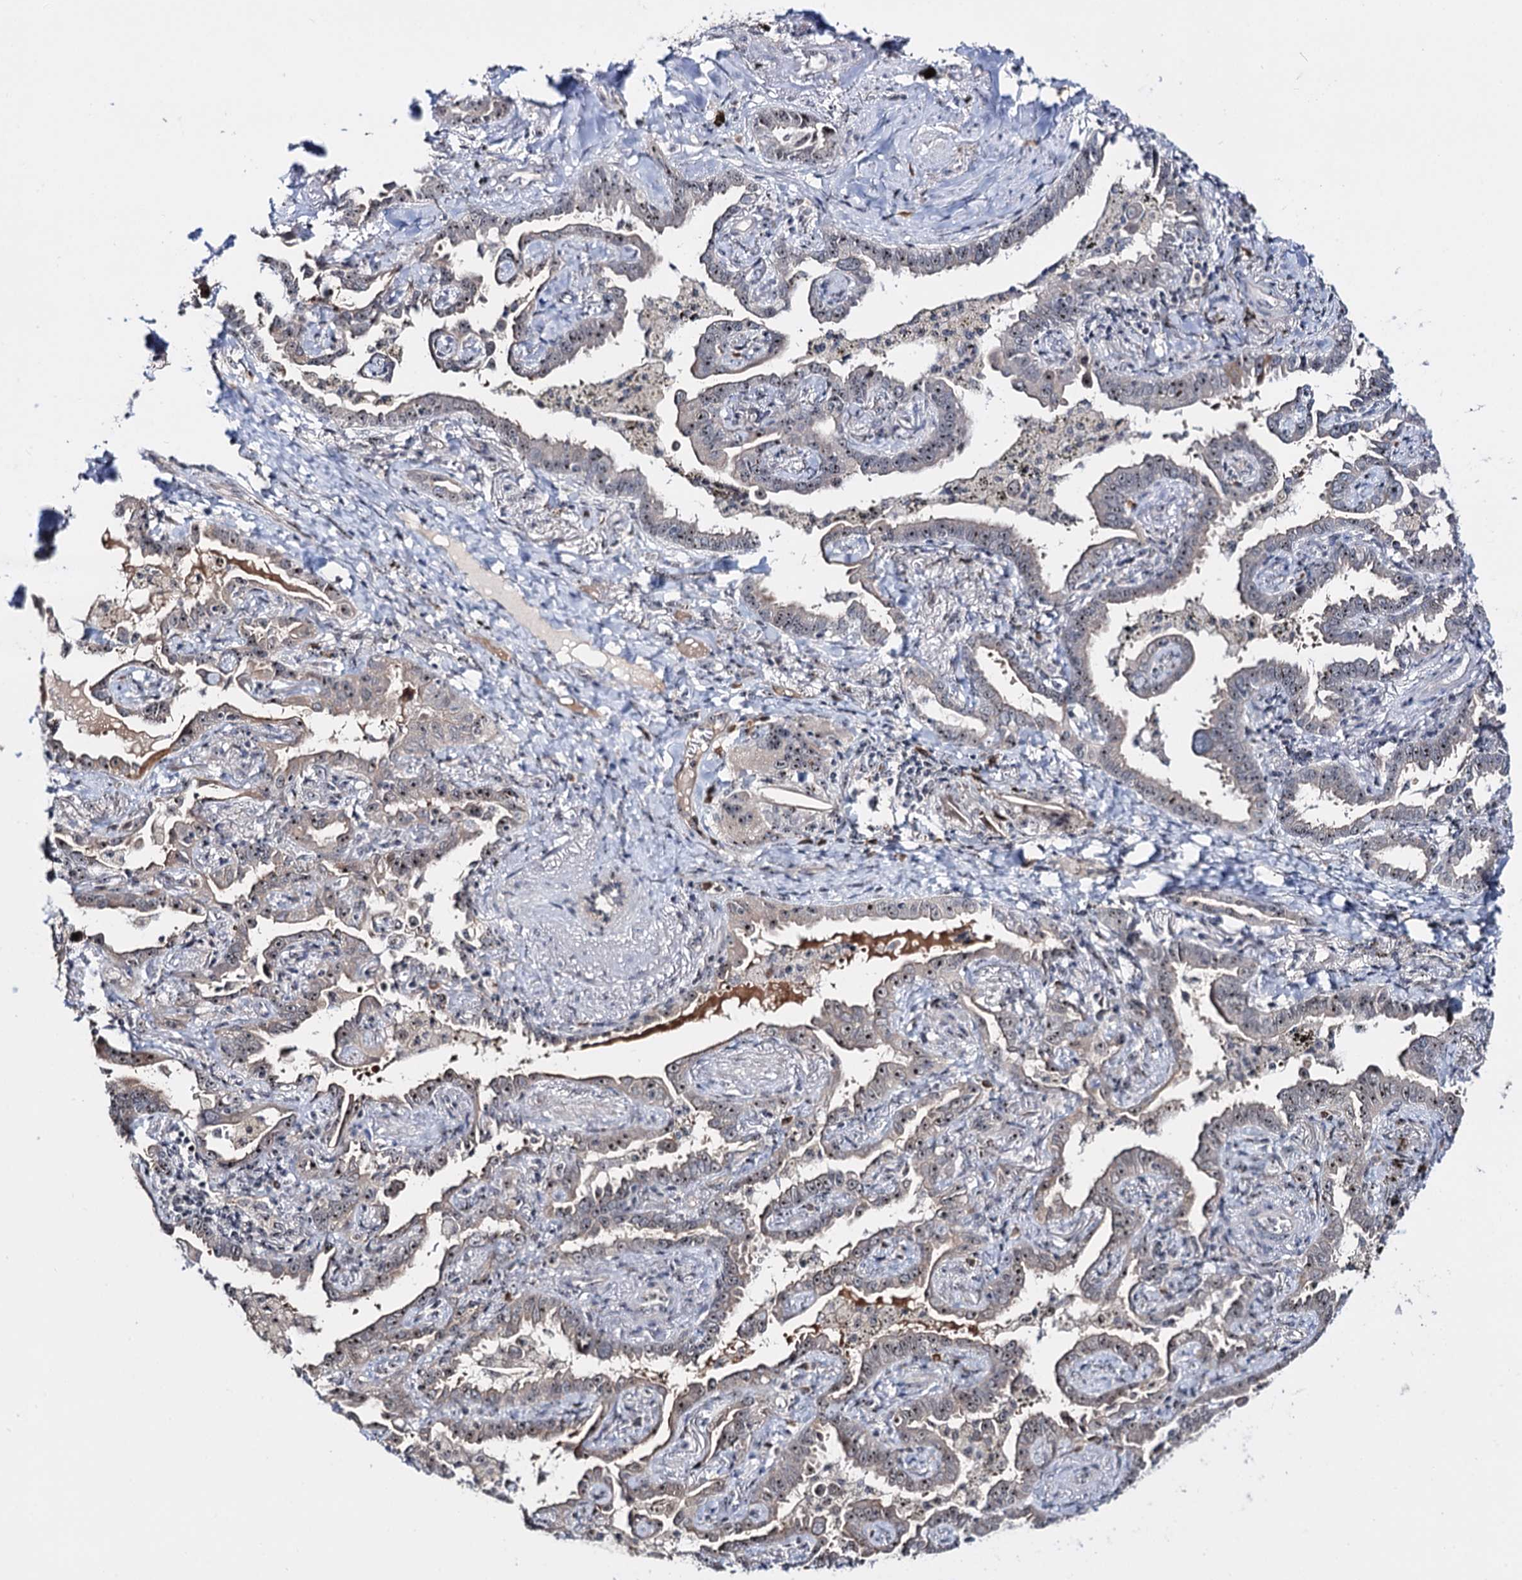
{"staining": {"intensity": "weak", "quantity": "25%-75%", "location": "nuclear"}, "tissue": "lung cancer", "cell_type": "Tumor cells", "image_type": "cancer", "snomed": [{"axis": "morphology", "description": "Adenocarcinoma, NOS"}, {"axis": "topography", "description": "Lung"}], "caption": "This image demonstrates IHC staining of lung adenocarcinoma, with low weak nuclear staining in about 25%-75% of tumor cells.", "gene": "SUPT20H", "patient": {"sex": "male", "age": 67}}